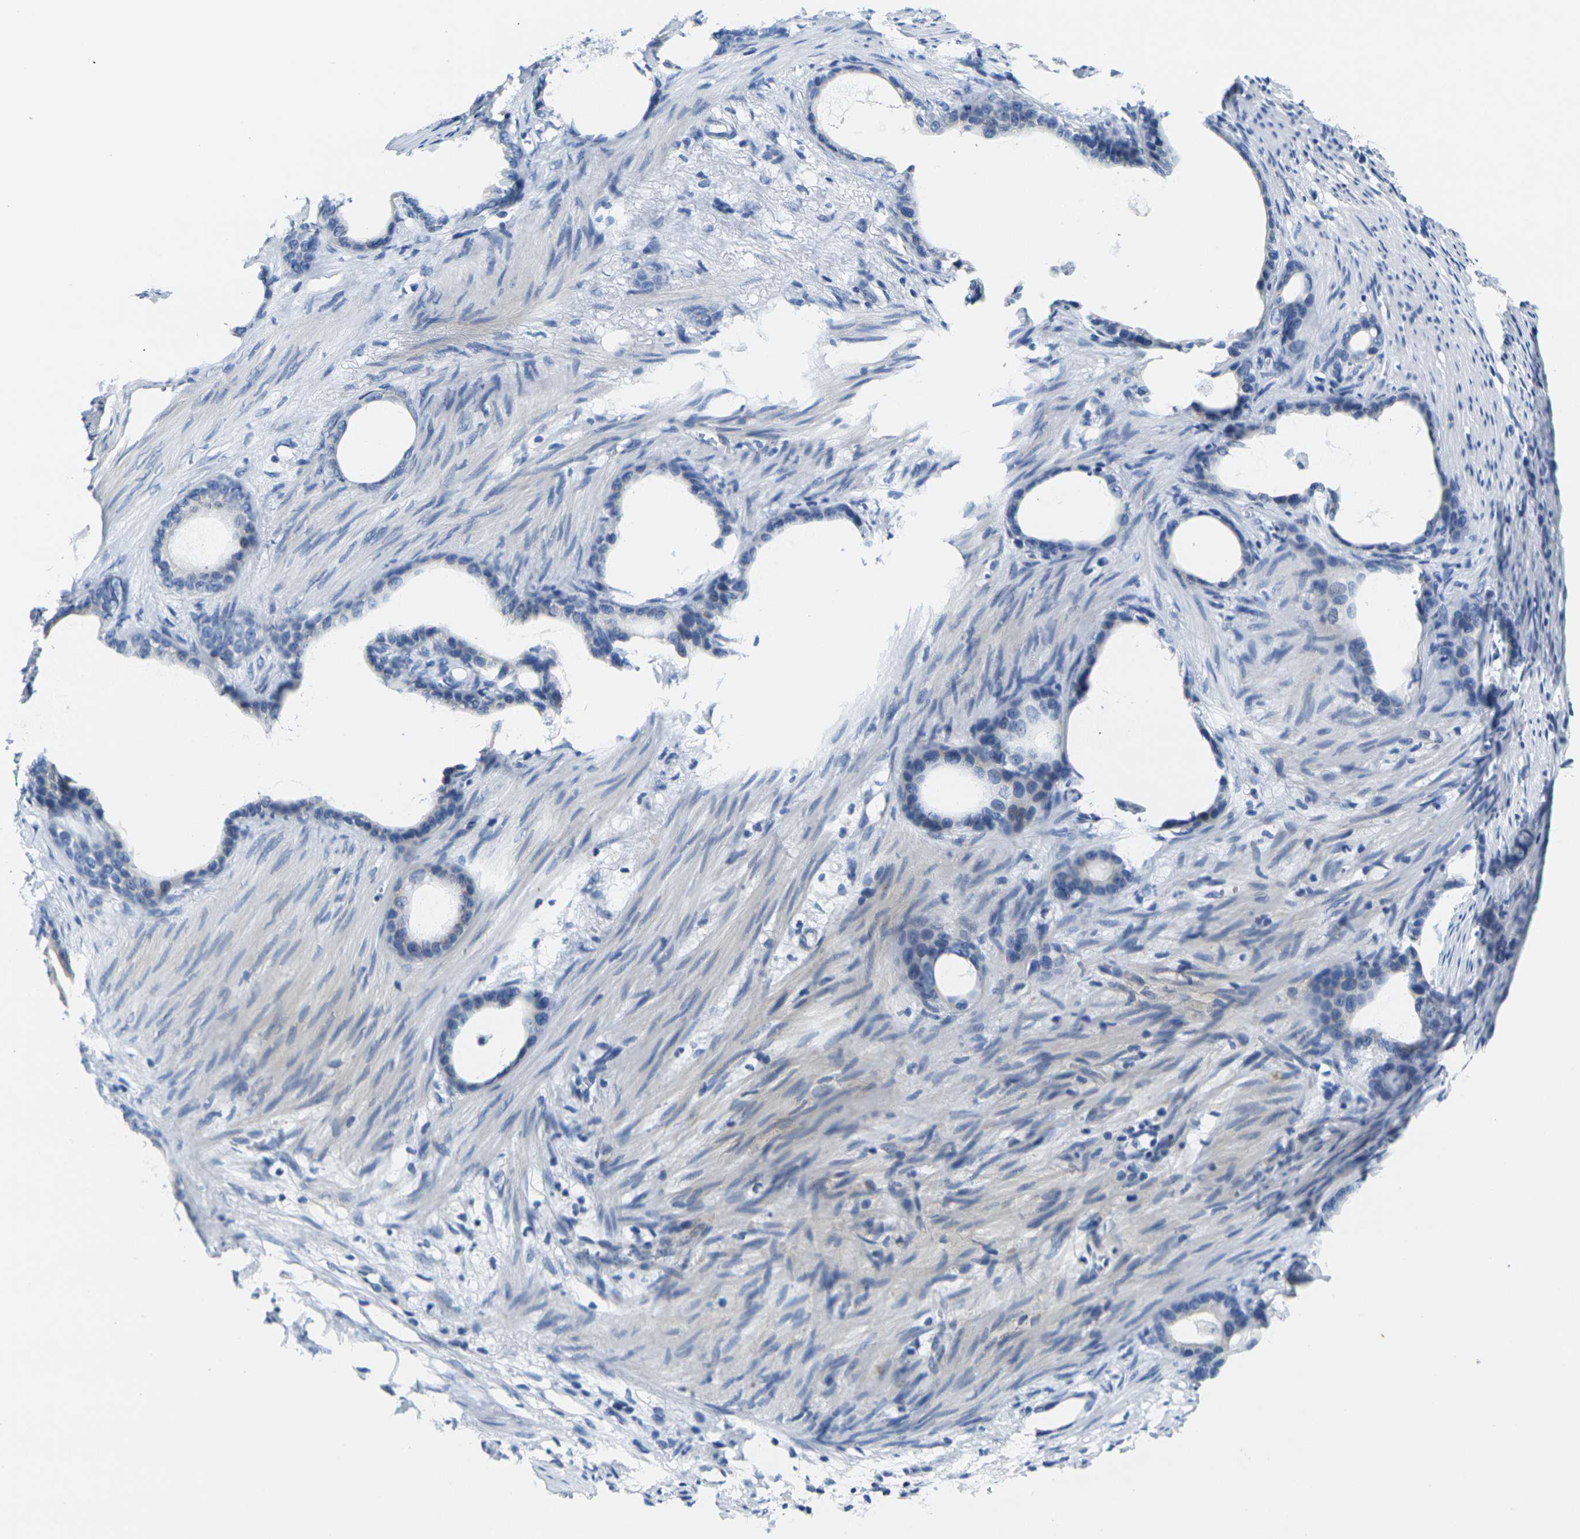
{"staining": {"intensity": "negative", "quantity": "none", "location": "none"}, "tissue": "stomach cancer", "cell_type": "Tumor cells", "image_type": "cancer", "snomed": [{"axis": "morphology", "description": "Adenocarcinoma, NOS"}, {"axis": "topography", "description": "Stomach"}], "caption": "High power microscopy image of an immunohistochemistry micrograph of stomach cancer, revealing no significant positivity in tumor cells.", "gene": "CRK", "patient": {"sex": "female", "age": 75}}